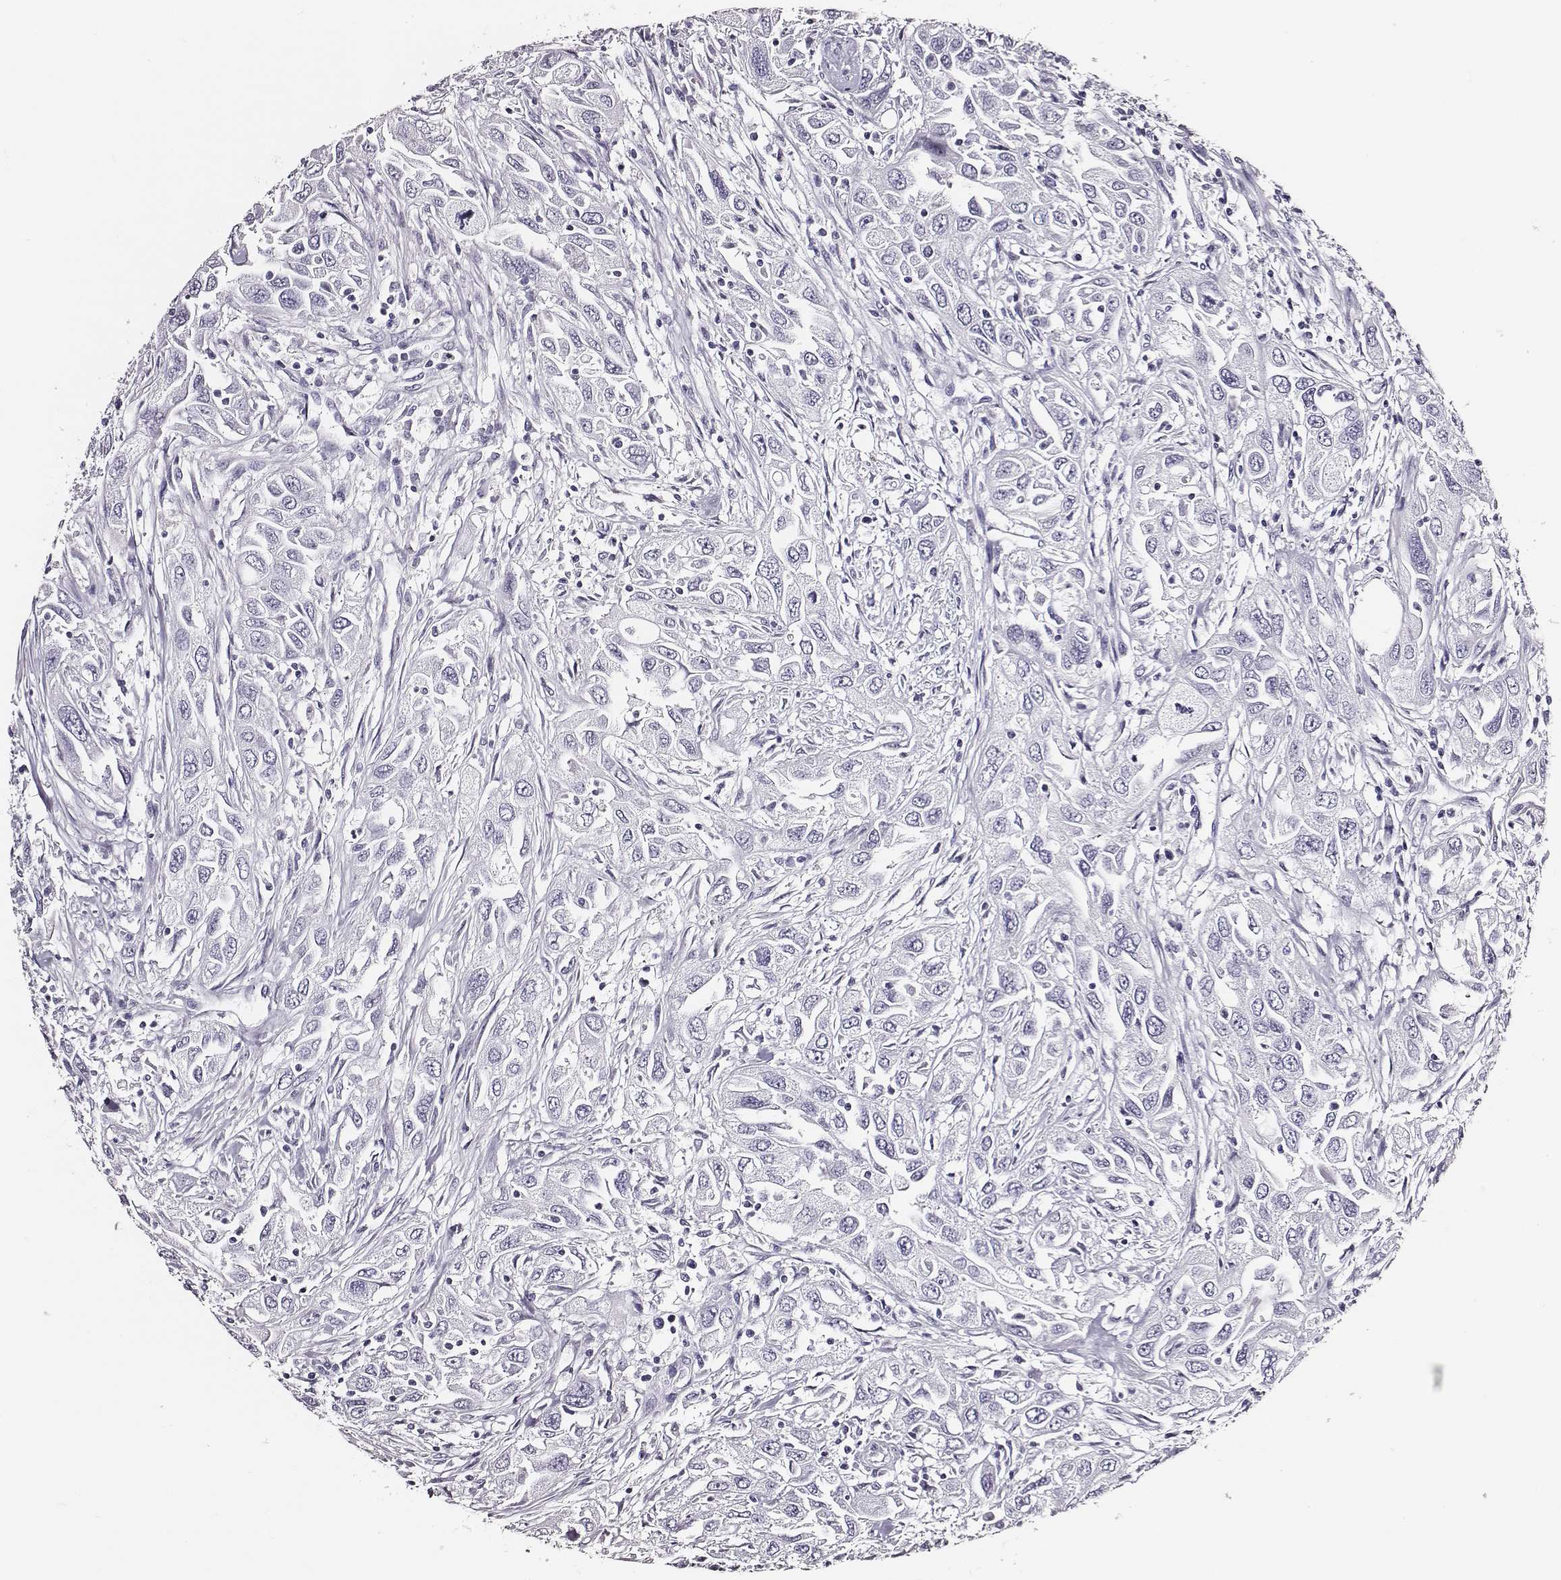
{"staining": {"intensity": "negative", "quantity": "none", "location": "none"}, "tissue": "urothelial cancer", "cell_type": "Tumor cells", "image_type": "cancer", "snomed": [{"axis": "morphology", "description": "Urothelial carcinoma, High grade"}, {"axis": "topography", "description": "Urinary bladder"}], "caption": "Tumor cells are negative for protein expression in human high-grade urothelial carcinoma.", "gene": "DPEP1", "patient": {"sex": "male", "age": 76}}